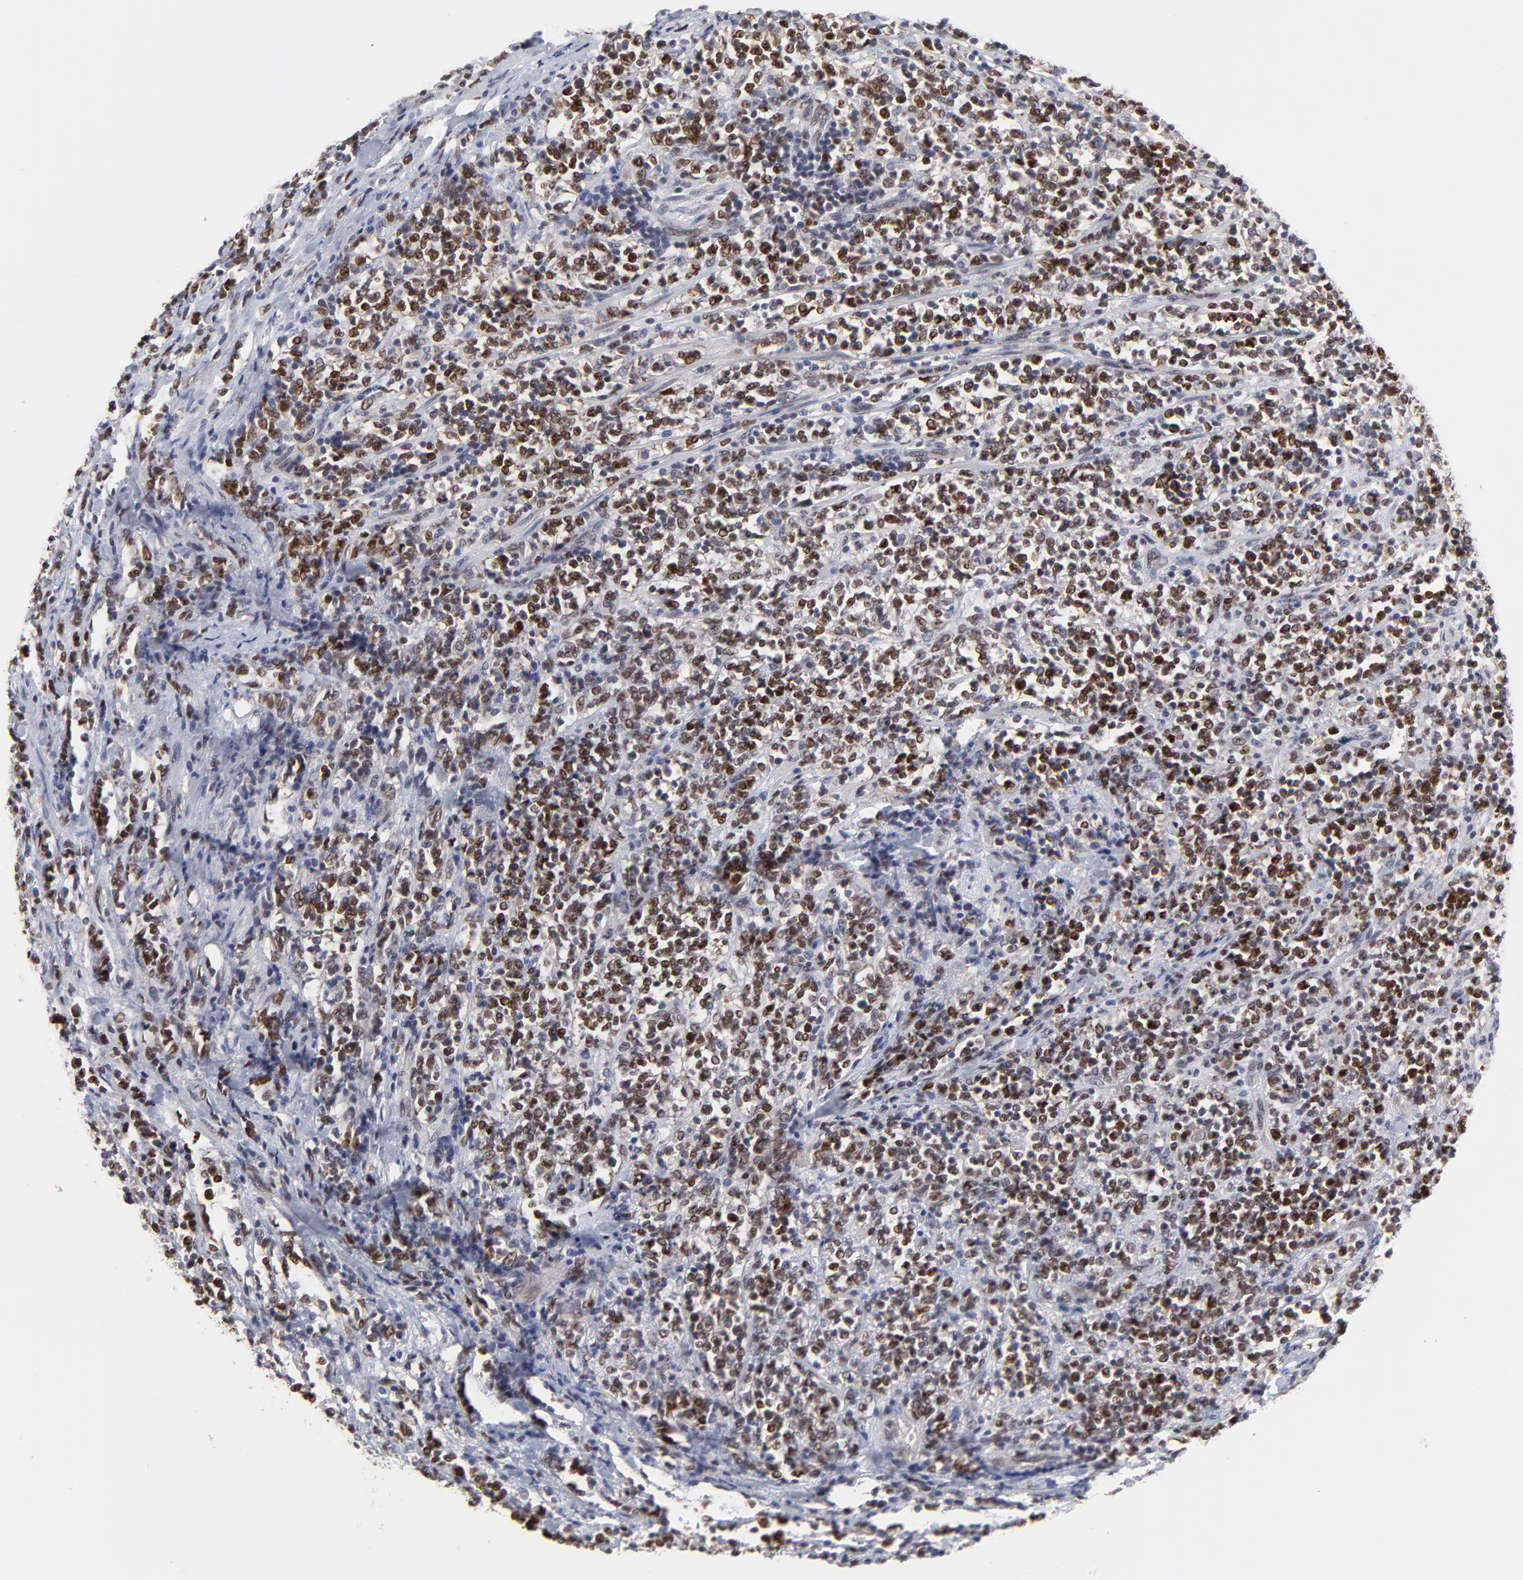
{"staining": {"intensity": "strong", "quantity": ">75%", "location": "nuclear"}, "tissue": "lymphoma", "cell_type": "Tumor cells", "image_type": "cancer", "snomed": [{"axis": "morphology", "description": "Malignant lymphoma, non-Hodgkin's type, High grade"}, {"axis": "topography", "description": "Soft tissue"}], "caption": "Immunohistochemical staining of malignant lymphoma, non-Hodgkin's type (high-grade) displays high levels of strong nuclear staining in approximately >75% of tumor cells.", "gene": "OGFOD1", "patient": {"sex": "male", "age": 18}}